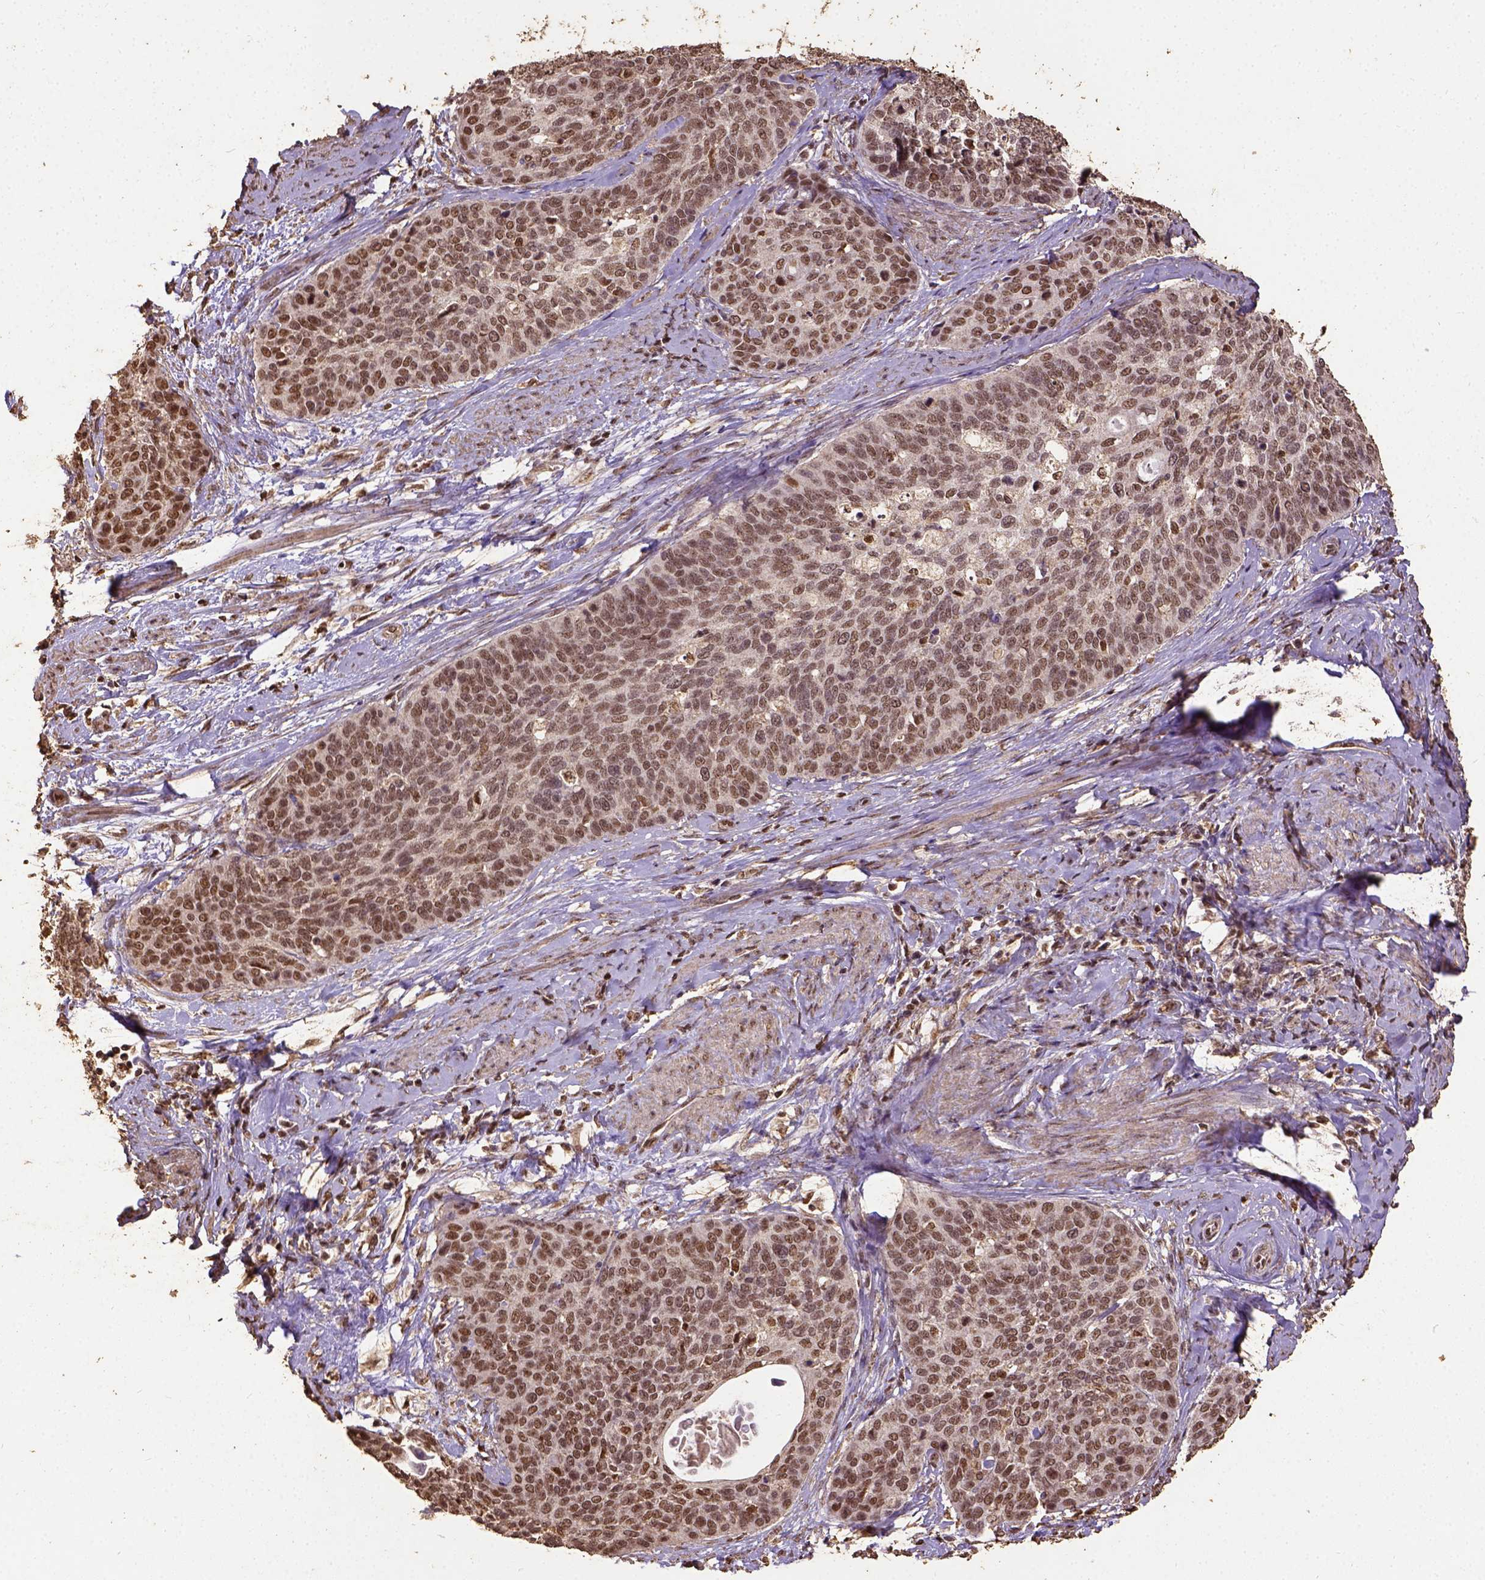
{"staining": {"intensity": "moderate", "quantity": ">75%", "location": "nuclear"}, "tissue": "cervical cancer", "cell_type": "Tumor cells", "image_type": "cancer", "snomed": [{"axis": "morphology", "description": "Squamous cell carcinoma, NOS"}, {"axis": "topography", "description": "Cervix"}], "caption": "Human cervical cancer (squamous cell carcinoma) stained with a brown dye shows moderate nuclear positive positivity in approximately >75% of tumor cells.", "gene": "NACC1", "patient": {"sex": "female", "age": 69}}